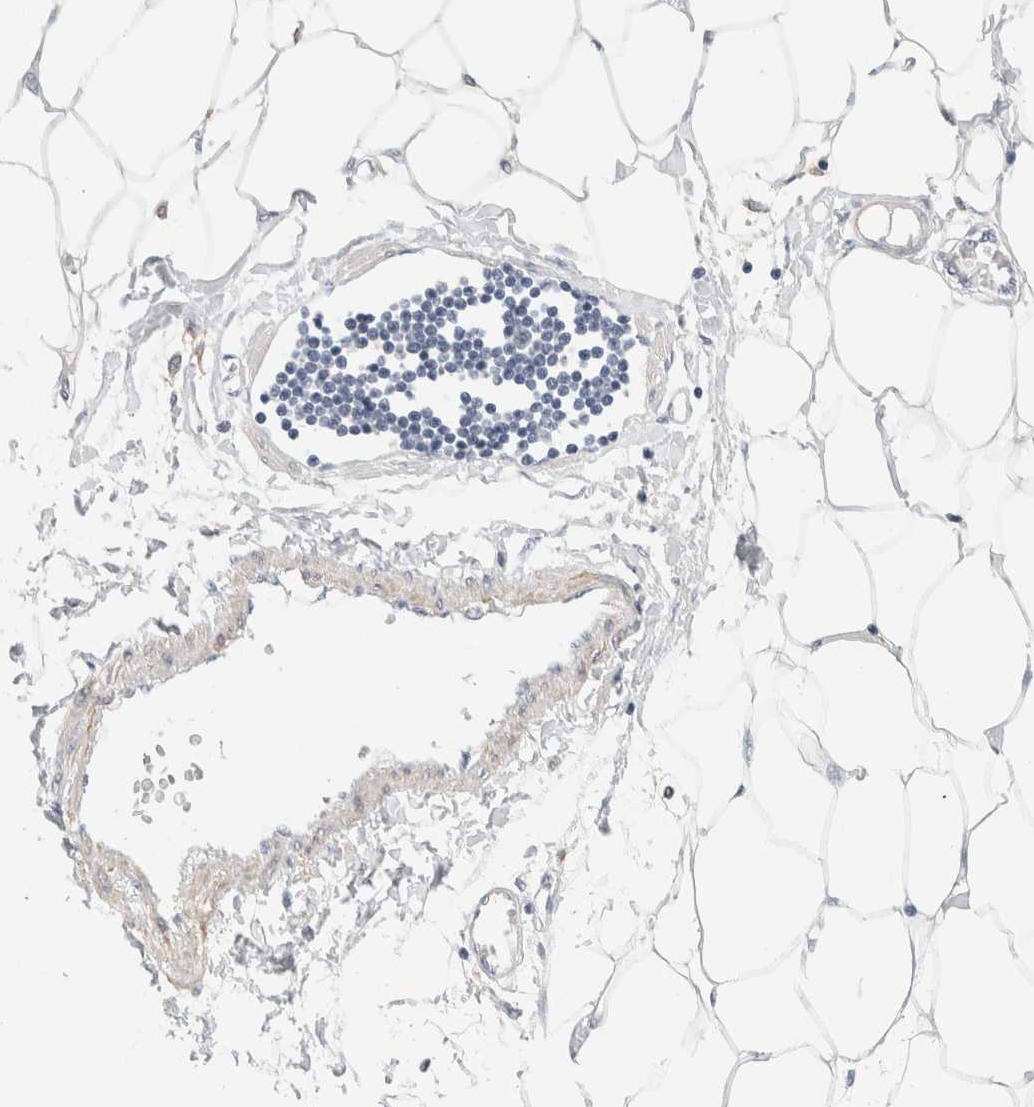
{"staining": {"intensity": "negative", "quantity": "none", "location": "none"}, "tissue": "adipose tissue", "cell_type": "Adipocytes", "image_type": "normal", "snomed": [{"axis": "morphology", "description": "Normal tissue, NOS"}, {"axis": "morphology", "description": "Adenocarcinoma, NOS"}, {"axis": "topography", "description": "Colon"}, {"axis": "topography", "description": "Peripheral nerve tissue"}], "caption": "A micrograph of adipose tissue stained for a protein reveals no brown staining in adipocytes. (Immunohistochemistry (ihc), brightfield microscopy, high magnification).", "gene": "ADAM30", "patient": {"sex": "male", "age": 14}}